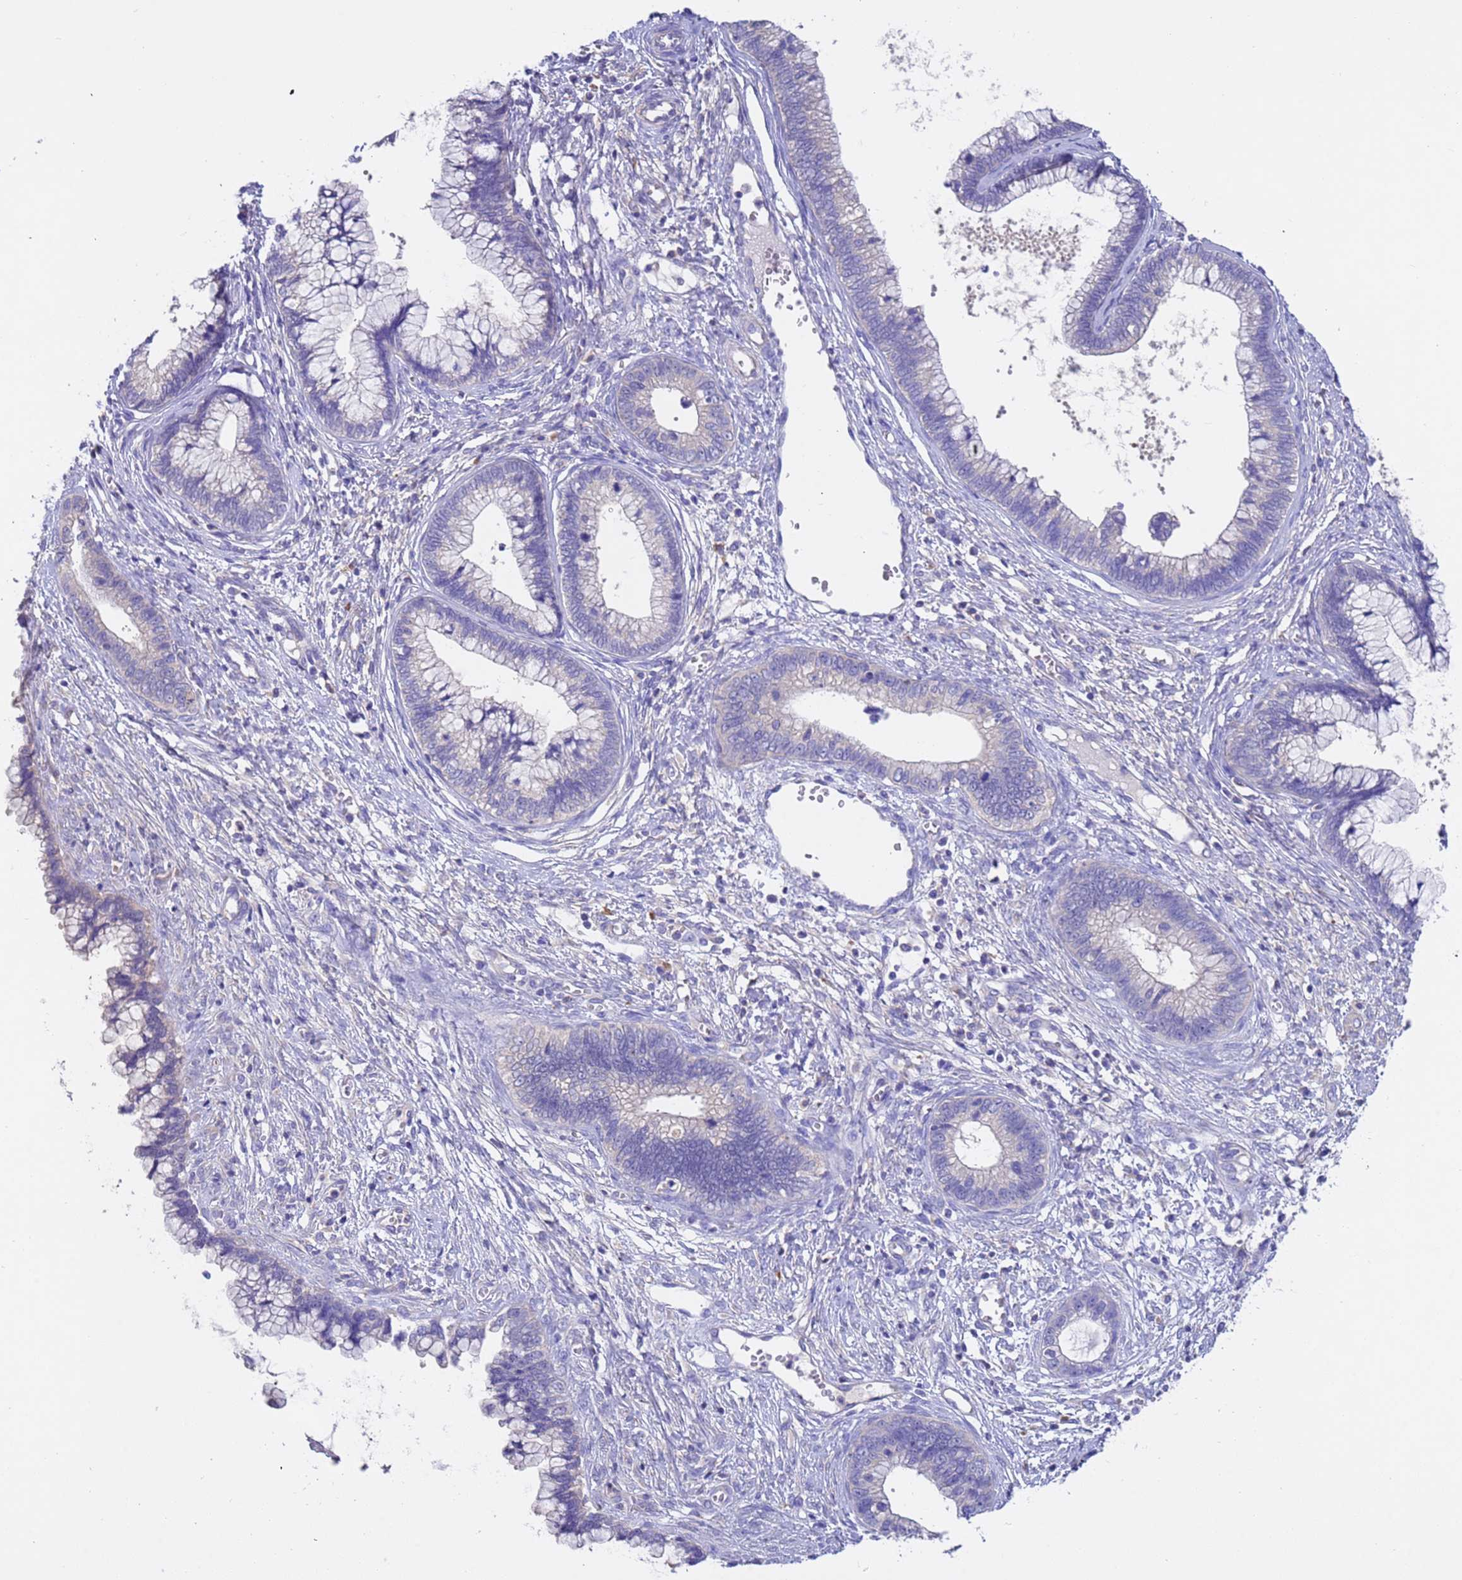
{"staining": {"intensity": "negative", "quantity": "none", "location": "none"}, "tissue": "cervical cancer", "cell_type": "Tumor cells", "image_type": "cancer", "snomed": [{"axis": "morphology", "description": "Adenocarcinoma, NOS"}, {"axis": "topography", "description": "Cervix"}], "caption": "IHC of cervical cancer displays no expression in tumor cells.", "gene": "SRL", "patient": {"sex": "female", "age": 44}}